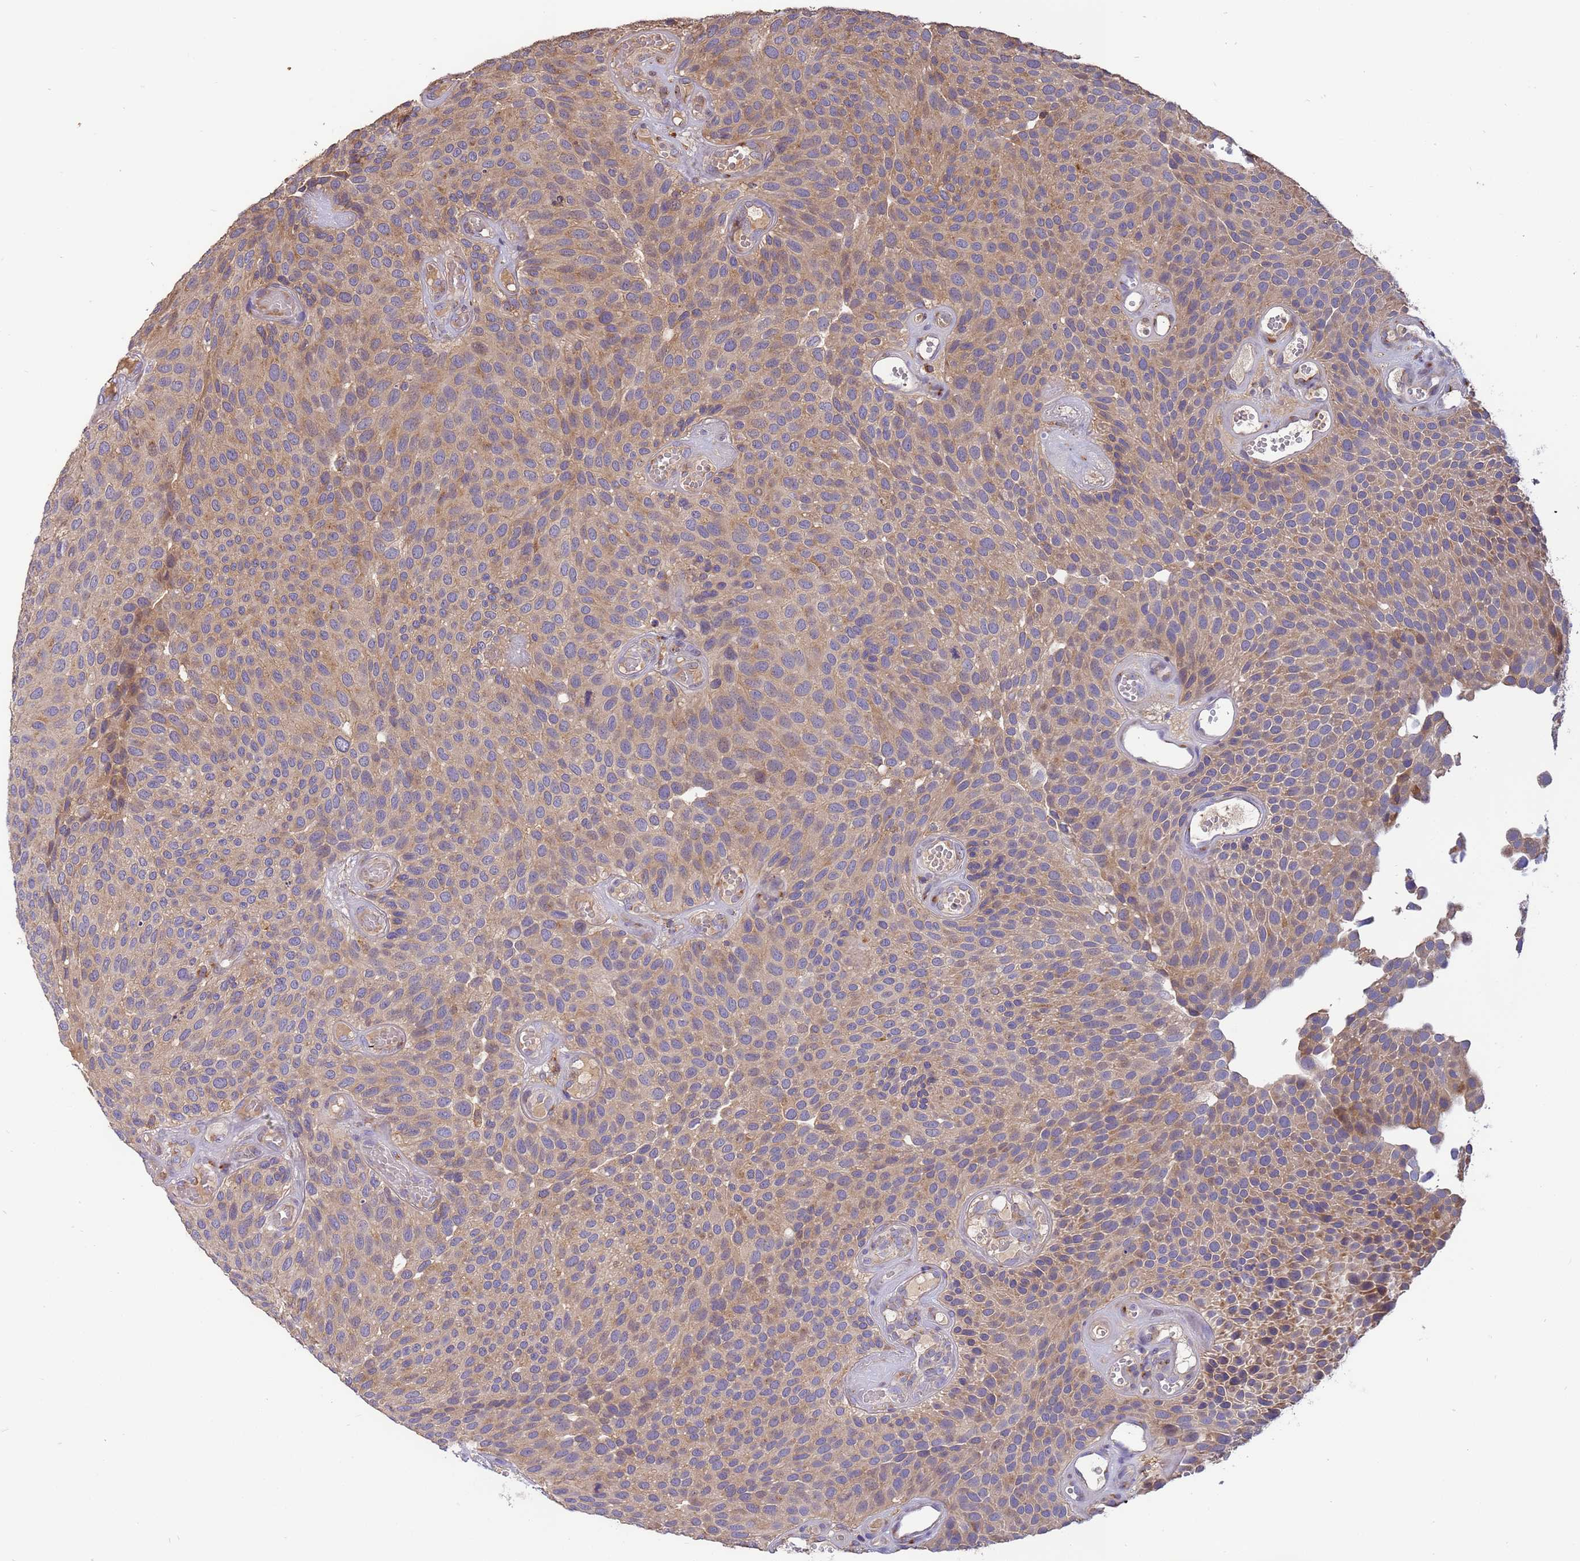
{"staining": {"intensity": "weak", "quantity": ">75%", "location": "cytoplasmic/membranous"}, "tissue": "urothelial cancer", "cell_type": "Tumor cells", "image_type": "cancer", "snomed": [{"axis": "morphology", "description": "Urothelial carcinoma, Low grade"}, {"axis": "topography", "description": "Urinary bladder"}], "caption": "This photomicrograph displays immunohistochemistry (IHC) staining of human urothelial carcinoma (low-grade), with low weak cytoplasmic/membranous expression in approximately >75% of tumor cells.", "gene": "M6PR", "patient": {"sex": "male", "age": 89}}